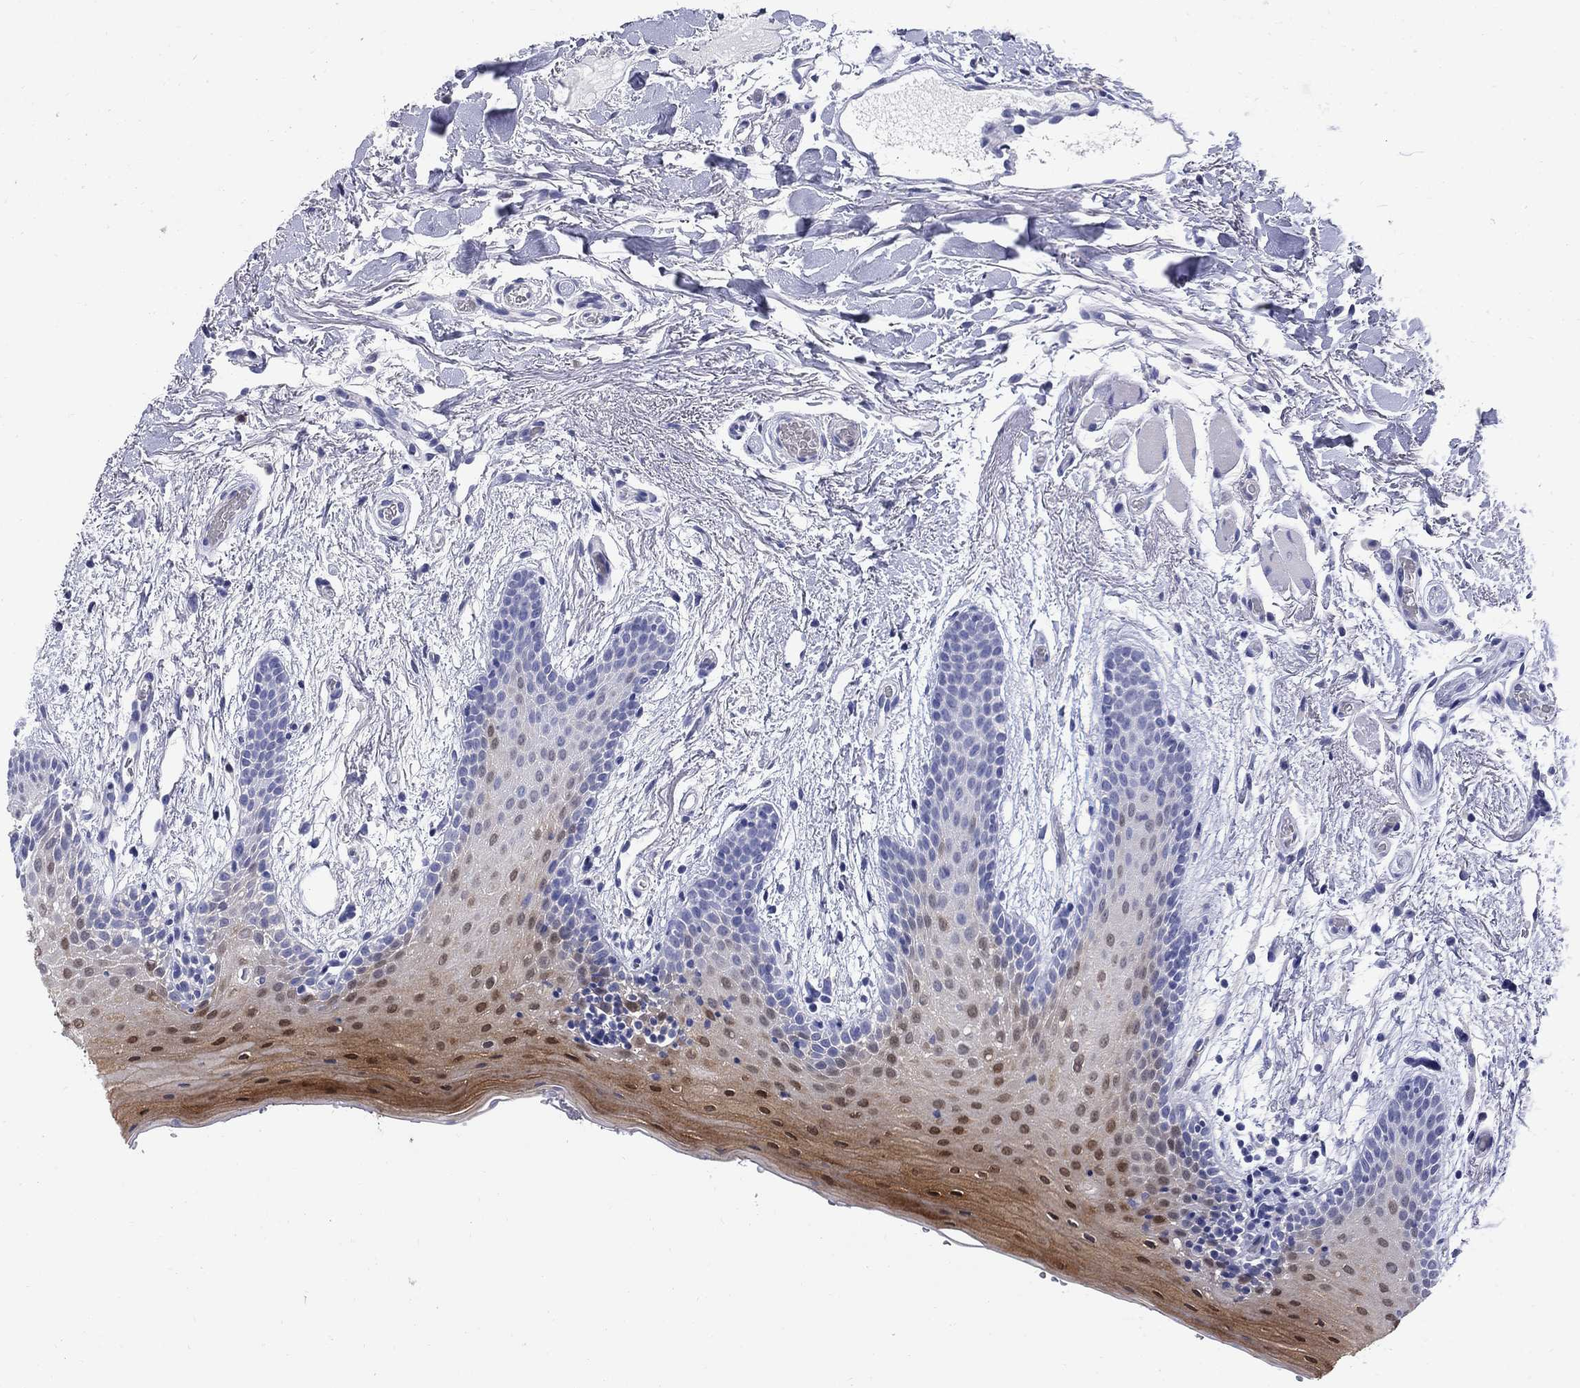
{"staining": {"intensity": "moderate", "quantity": "25%-75%", "location": "cytoplasmic/membranous,nuclear"}, "tissue": "oral mucosa", "cell_type": "Squamous epithelial cells", "image_type": "normal", "snomed": [{"axis": "morphology", "description": "Normal tissue, NOS"}, {"axis": "topography", "description": "Oral tissue"}, {"axis": "topography", "description": "Tounge, NOS"}], "caption": "High-power microscopy captured an immunohistochemistry (IHC) micrograph of benign oral mucosa, revealing moderate cytoplasmic/membranous,nuclear staining in approximately 25%-75% of squamous epithelial cells.", "gene": "SERPINB2", "patient": {"sex": "female", "age": 86}}